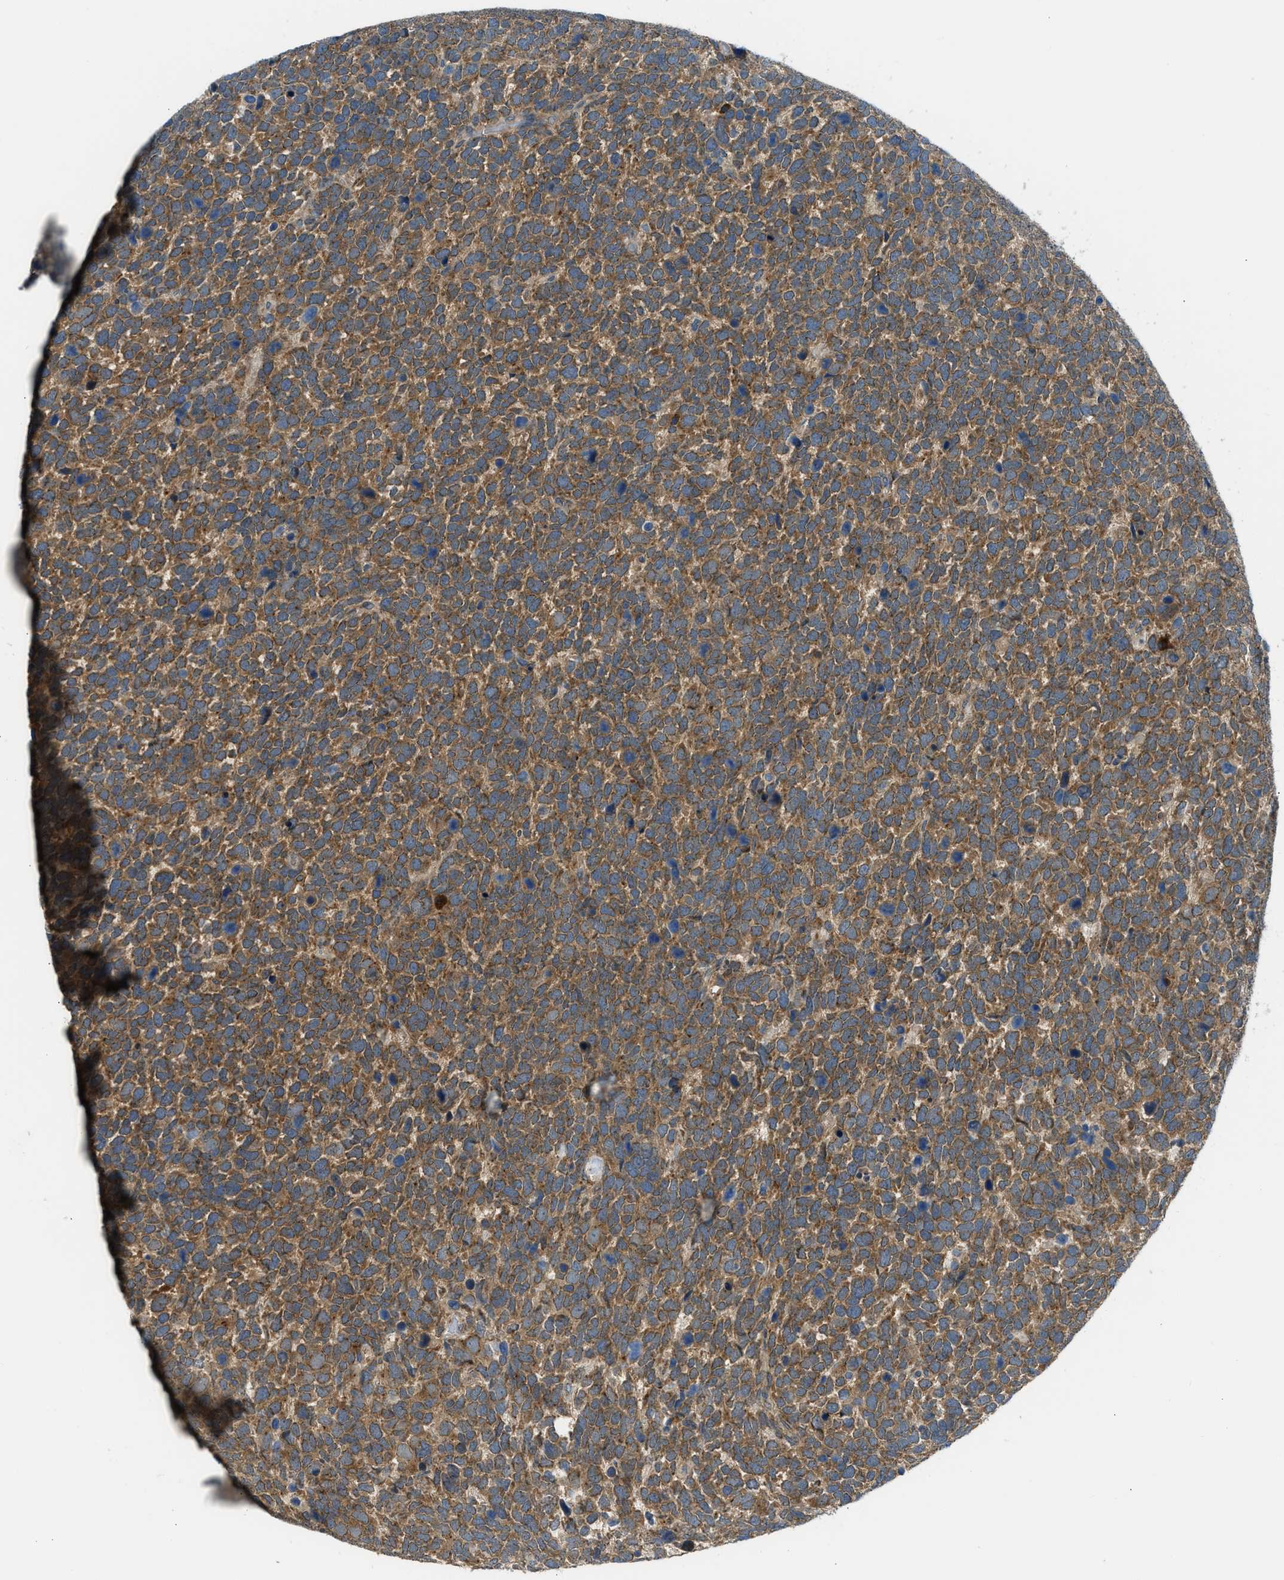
{"staining": {"intensity": "moderate", "quantity": ">75%", "location": "cytoplasmic/membranous"}, "tissue": "urothelial cancer", "cell_type": "Tumor cells", "image_type": "cancer", "snomed": [{"axis": "morphology", "description": "Urothelial carcinoma, High grade"}, {"axis": "topography", "description": "Urinary bladder"}], "caption": "A high-resolution micrograph shows IHC staining of urothelial cancer, which reveals moderate cytoplasmic/membranous staining in about >75% of tumor cells. The staining was performed using DAB (3,3'-diaminobenzidine) to visualize the protein expression in brown, while the nuclei were stained in blue with hematoxylin (Magnification: 20x).", "gene": "EDARADD", "patient": {"sex": "female", "age": 82}}